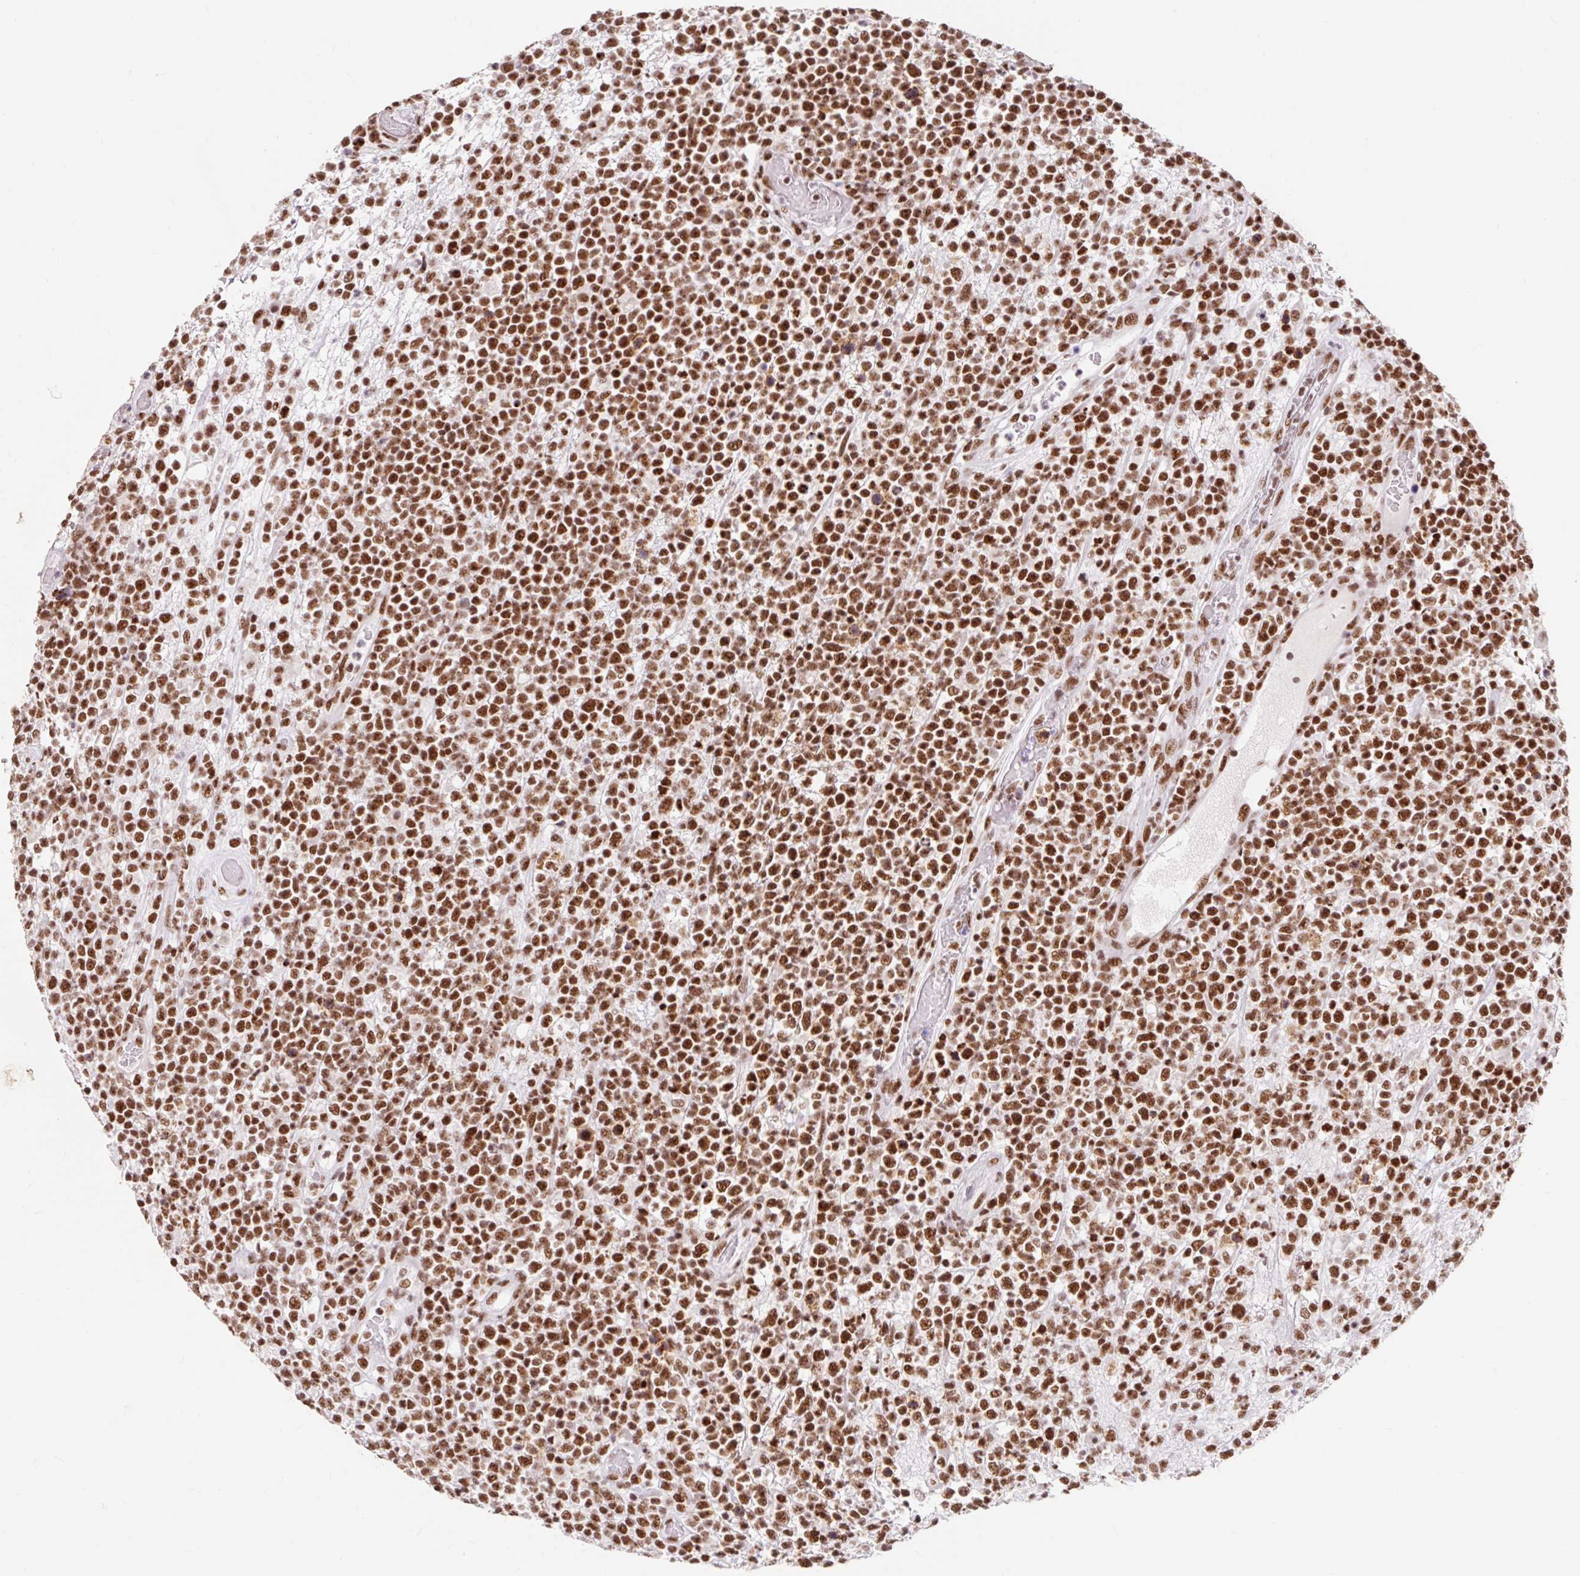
{"staining": {"intensity": "strong", "quantity": ">75%", "location": "nuclear"}, "tissue": "lymphoma", "cell_type": "Tumor cells", "image_type": "cancer", "snomed": [{"axis": "morphology", "description": "Malignant lymphoma, non-Hodgkin's type, High grade"}, {"axis": "topography", "description": "Colon"}], "caption": "This photomicrograph displays IHC staining of lymphoma, with high strong nuclear staining in about >75% of tumor cells.", "gene": "SRSF10", "patient": {"sex": "female", "age": 53}}